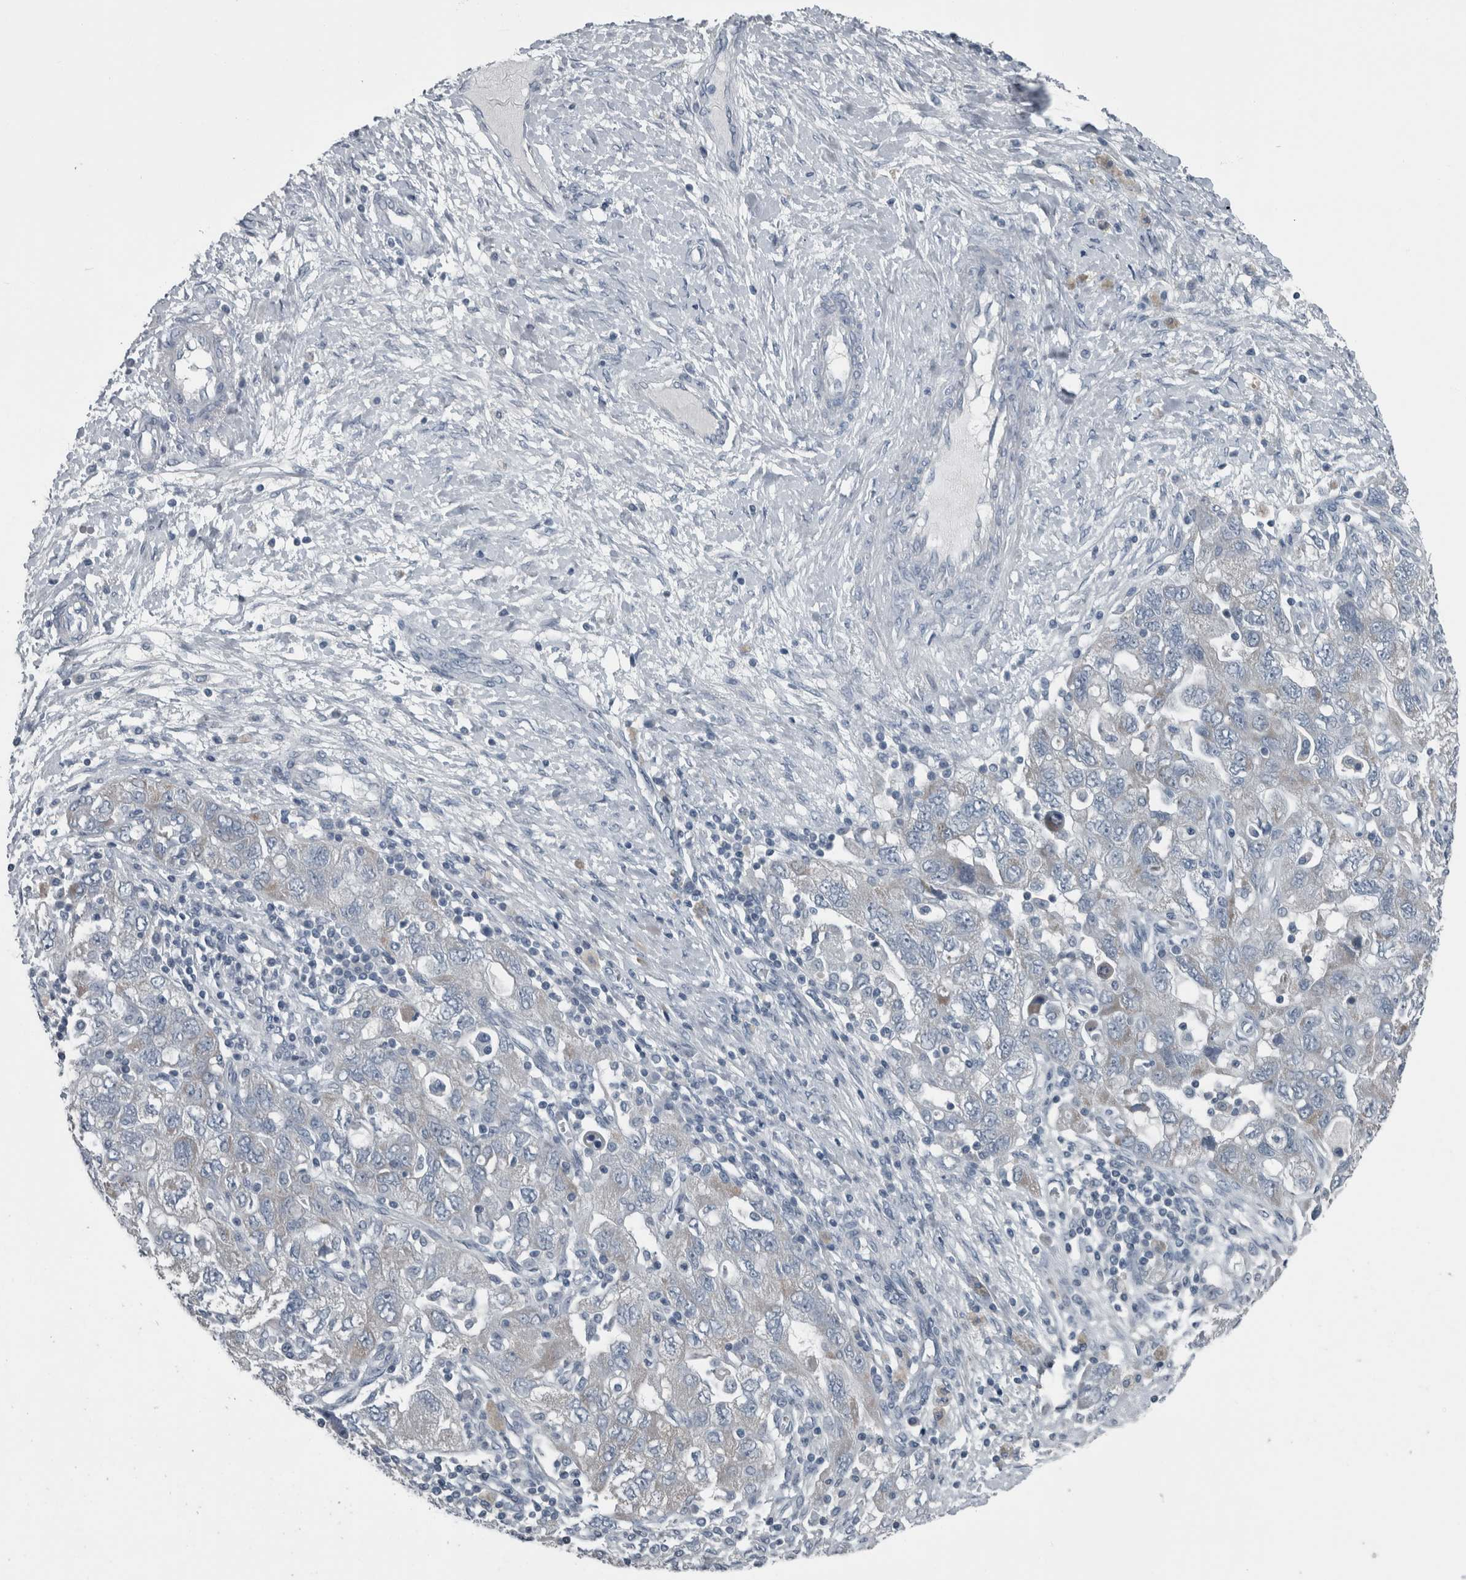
{"staining": {"intensity": "negative", "quantity": "none", "location": "none"}, "tissue": "ovarian cancer", "cell_type": "Tumor cells", "image_type": "cancer", "snomed": [{"axis": "morphology", "description": "Carcinoma, NOS"}, {"axis": "morphology", "description": "Cystadenocarcinoma, serous, NOS"}, {"axis": "topography", "description": "Ovary"}], "caption": "This is an immunohistochemistry histopathology image of ovarian serous cystadenocarcinoma. There is no expression in tumor cells.", "gene": "KRT20", "patient": {"sex": "female", "age": 69}}